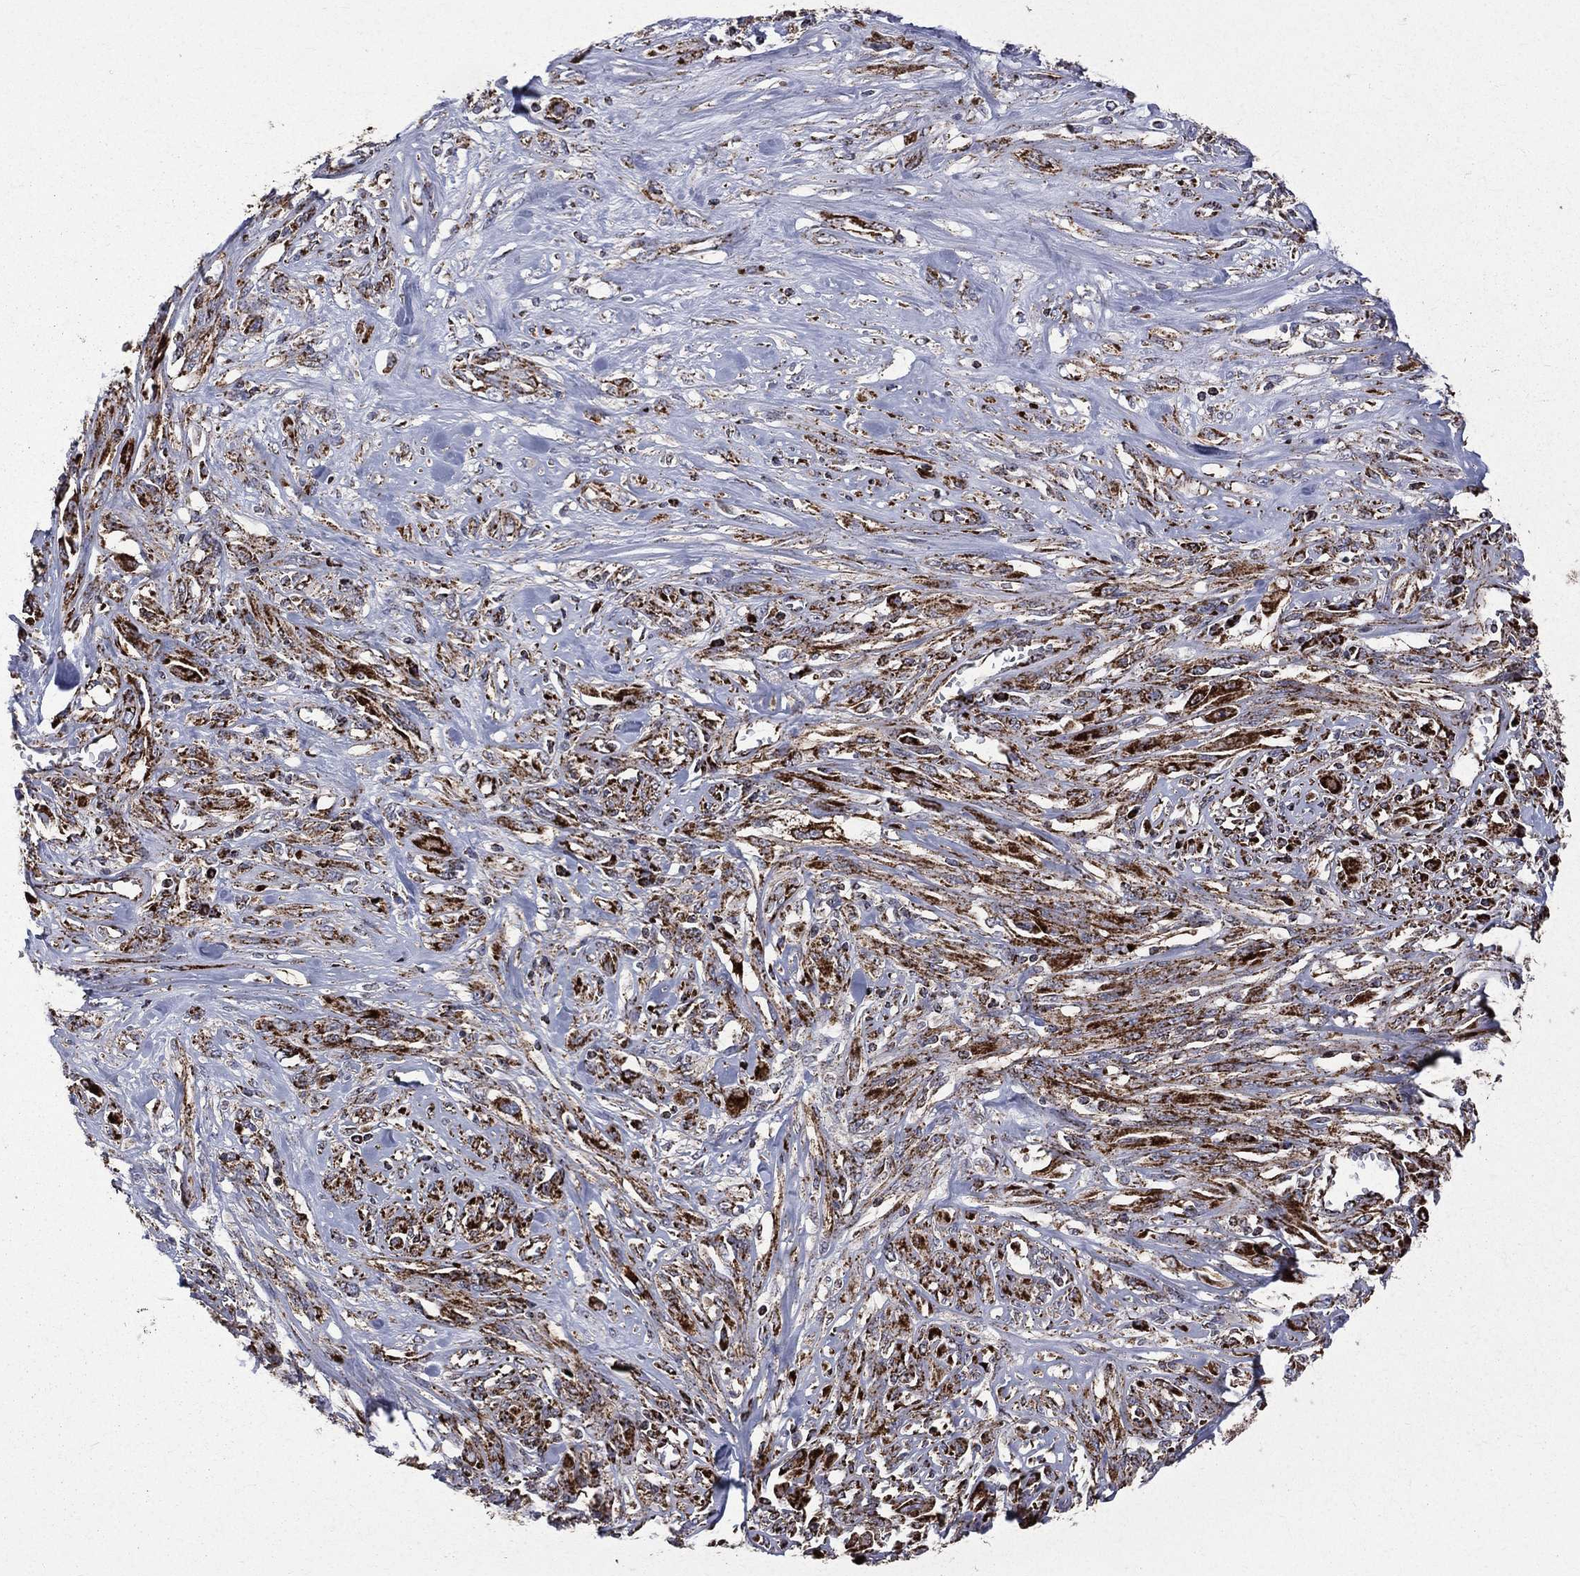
{"staining": {"intensity": "strong", "quantity": ">75%", "location": "cytoplasmic/membranous"}, "tissue": "melanoma", "cell_type": "Tumor cells", "image_type": "cancer", "snomed": [{"axis": "morphology", "description": "Malignant melanoma, NOS"}, {"axis": "topography", "description": "Skin"}], "caption": "Immunohistochemical staining of malignant melanoma reveals high levels of strong cytoplasmic/membranous protein staining in approximately >75% of tumor cells. (Brightfield microscopy of DAB IHC at high magnification).", "gene": "GOT2", "patient": {"sex": "female", "age": 91}}